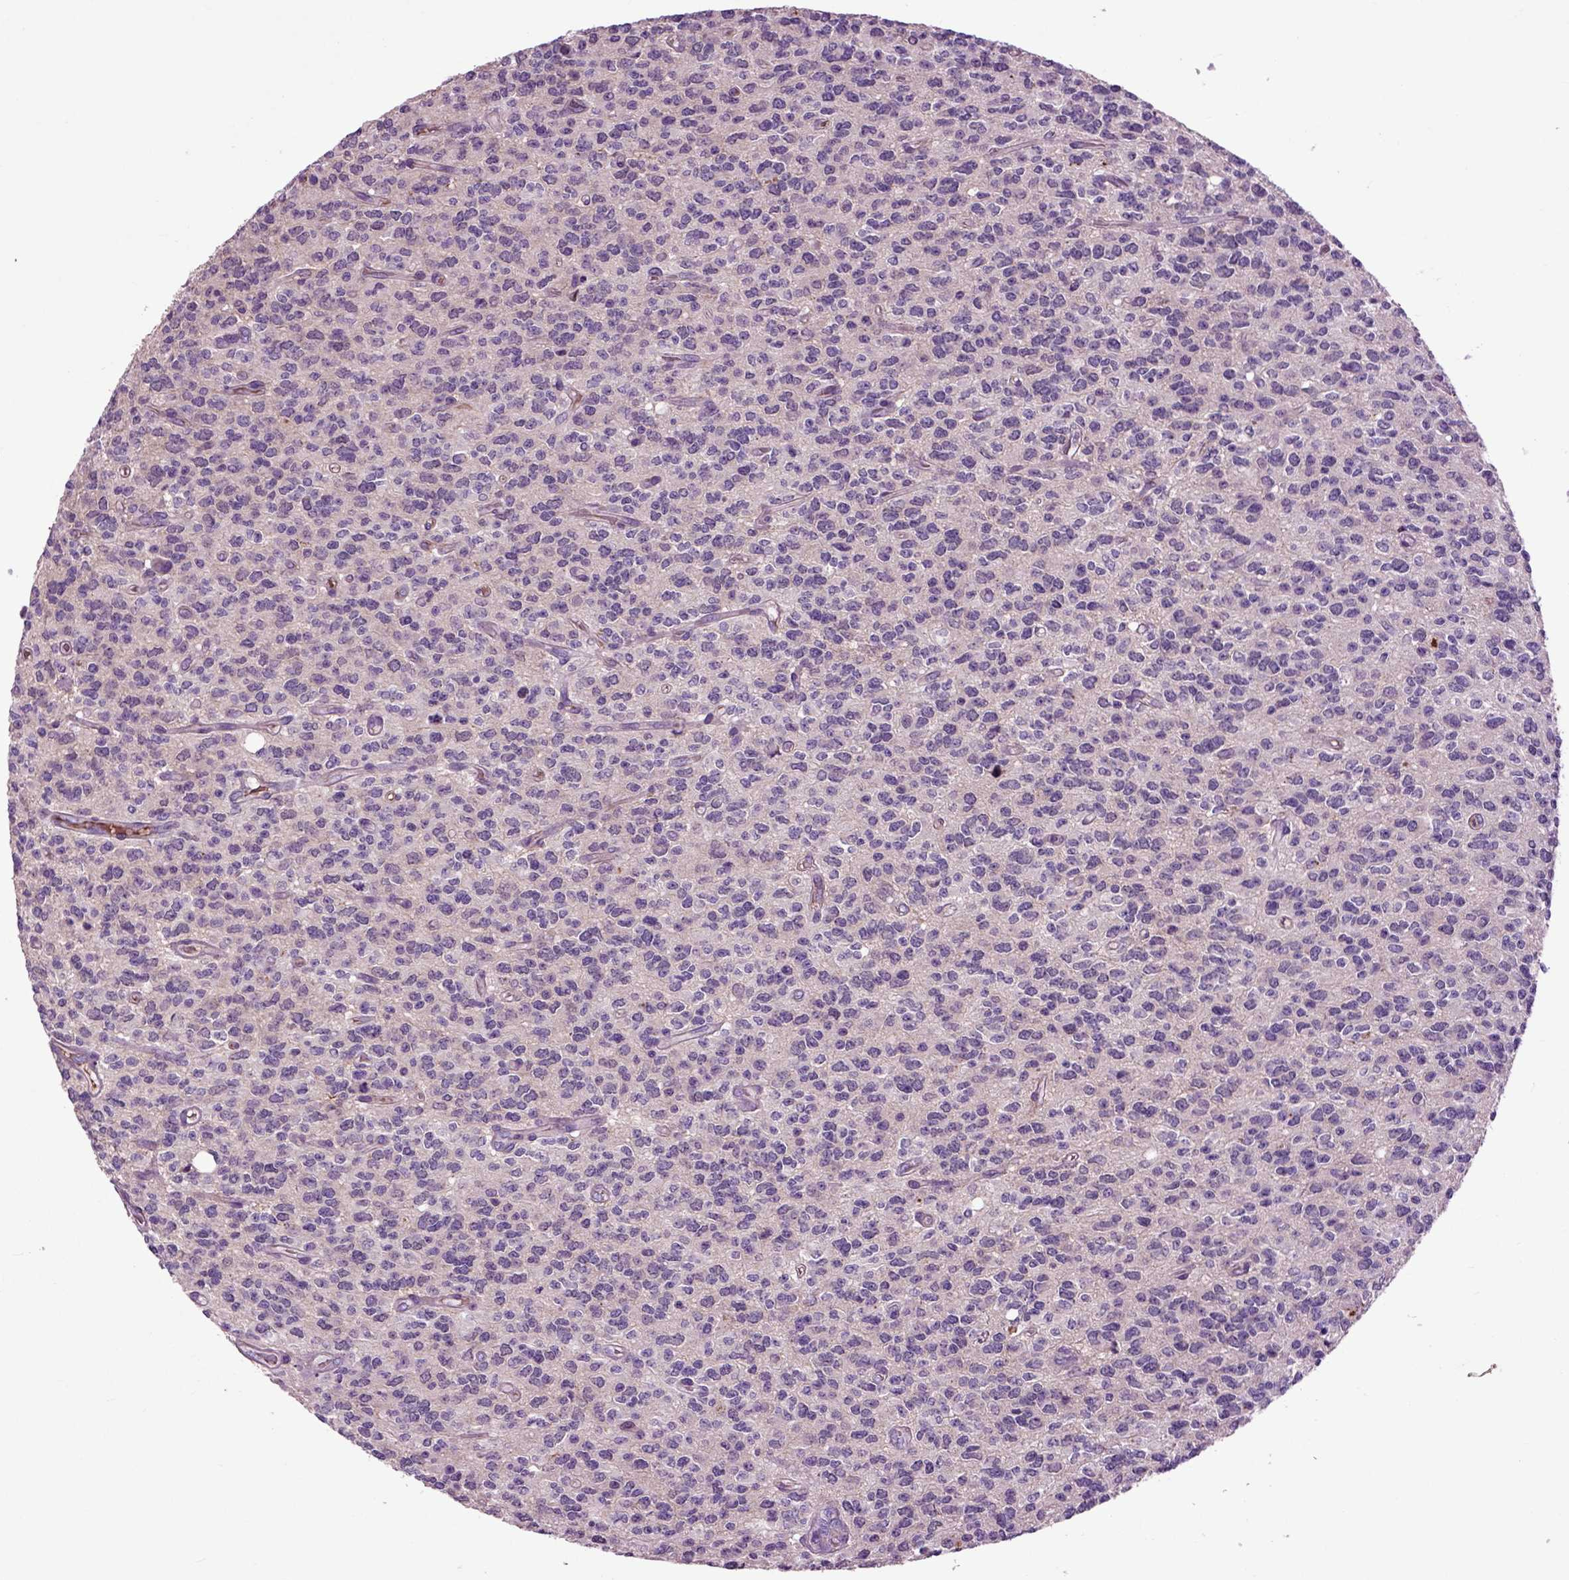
{"staining": {"intensity": "negative", "quantity": "none", "location": "none"}, "tissue": "glioma", "cell_type": "Tumor cells", "image_type": "cancer", "snomed": [{"axis": "morphology", "description": "Glioma, malignant, Low grade"}, {"axis": "topography", "description": "Brain"}], "caption": "Glioma was stained to show a protein in brown. There is no significant expression in tumor cells.", "gene": "SPON1", "patient": {"sex": "female", "age": 45}}